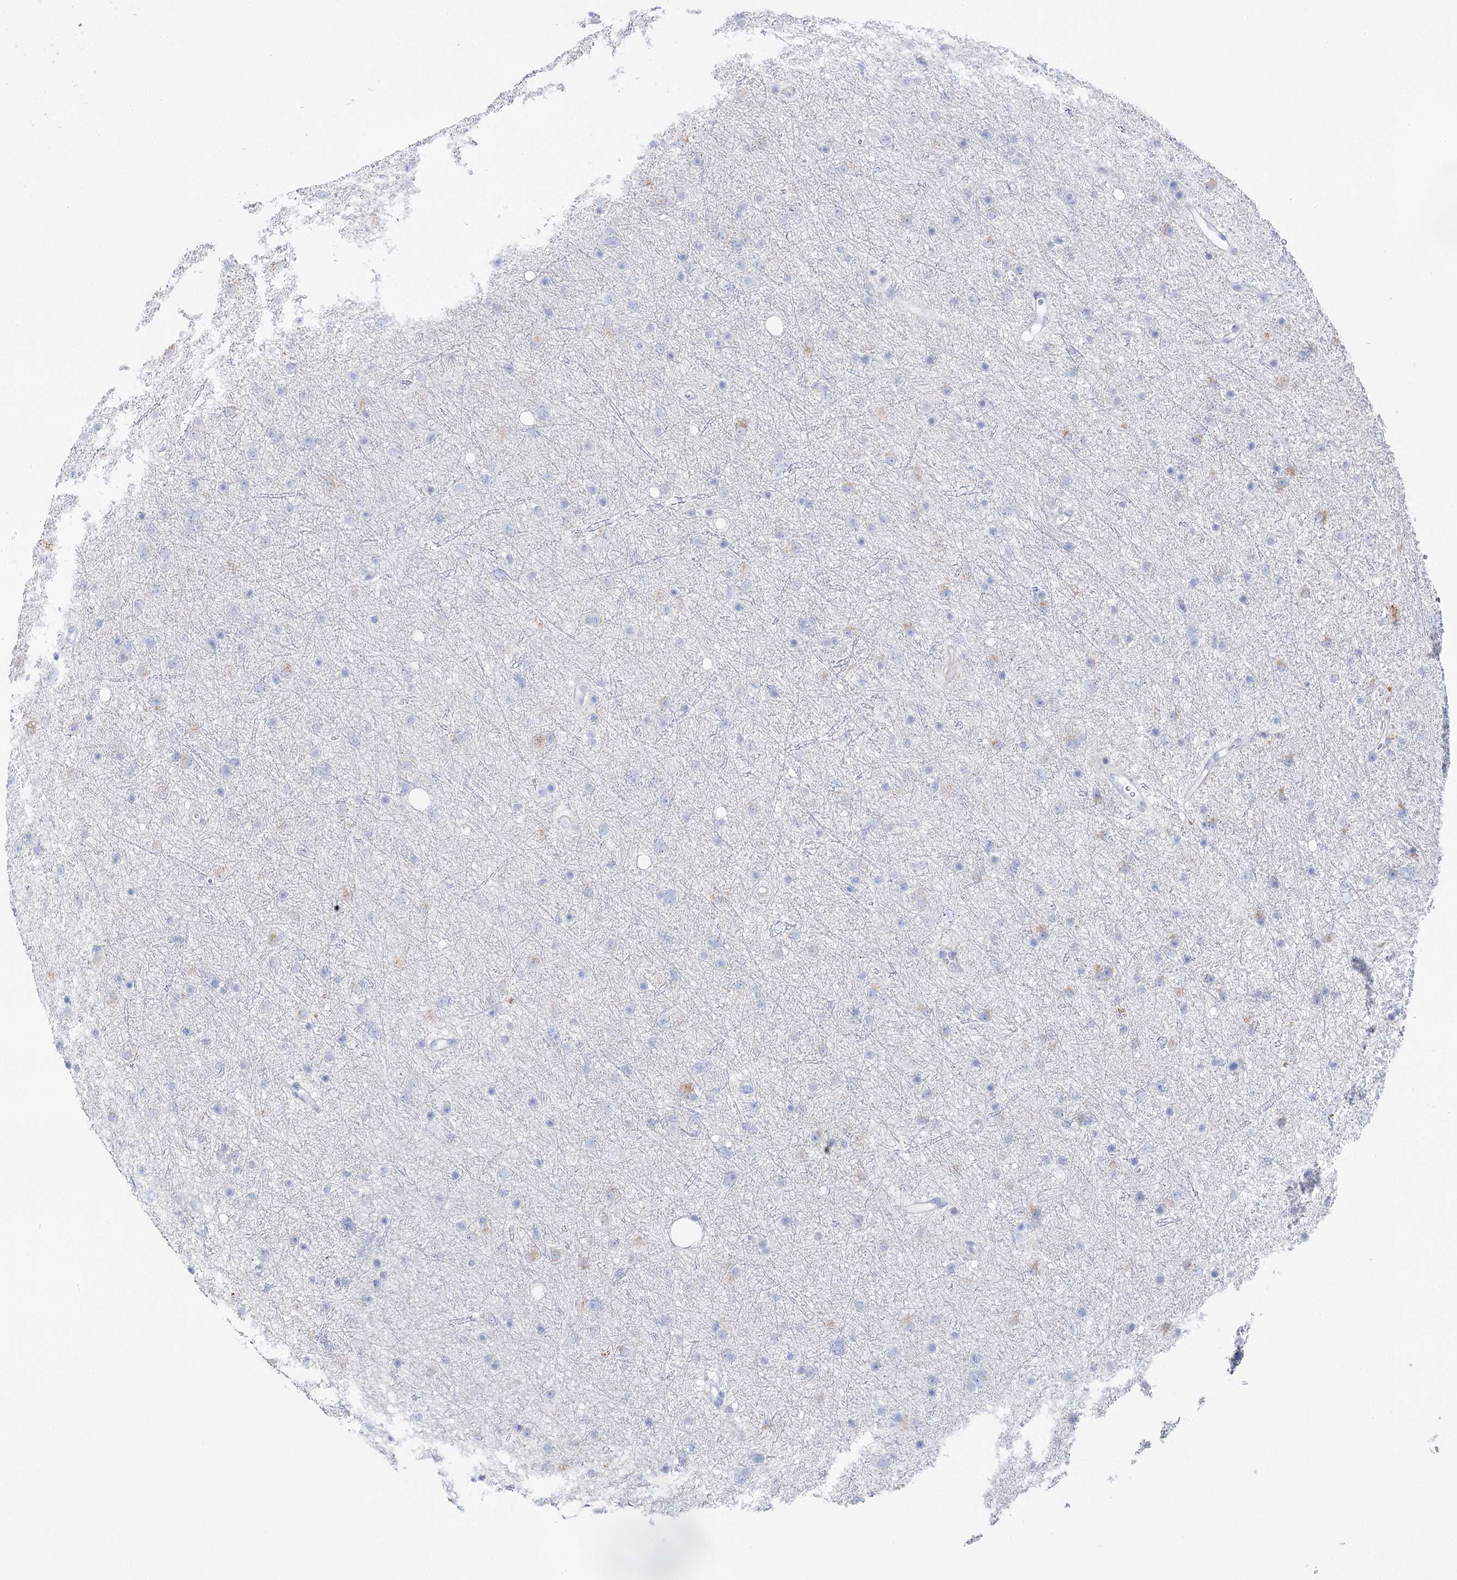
{"staining": {"intensity": "negative", "quantity": "none", "location": "none"}, "tissue": "glioma", "cell_type": "Tumor cells", "image_type": "cancer", "snomed": [{"axis": "morphology", "description": "Glioma, malignant, Low grade"}, {"axis": "topography", "description": "Cerebral cortex"}], "caption": "High power microscopy histopathology image of an immunohistochemistry (IHC) photomicrograph of glioma, revealing no significant expression in tumor cells.", "gene": "SLC3A1", "patient": {"sex": "female", "age": 39}}